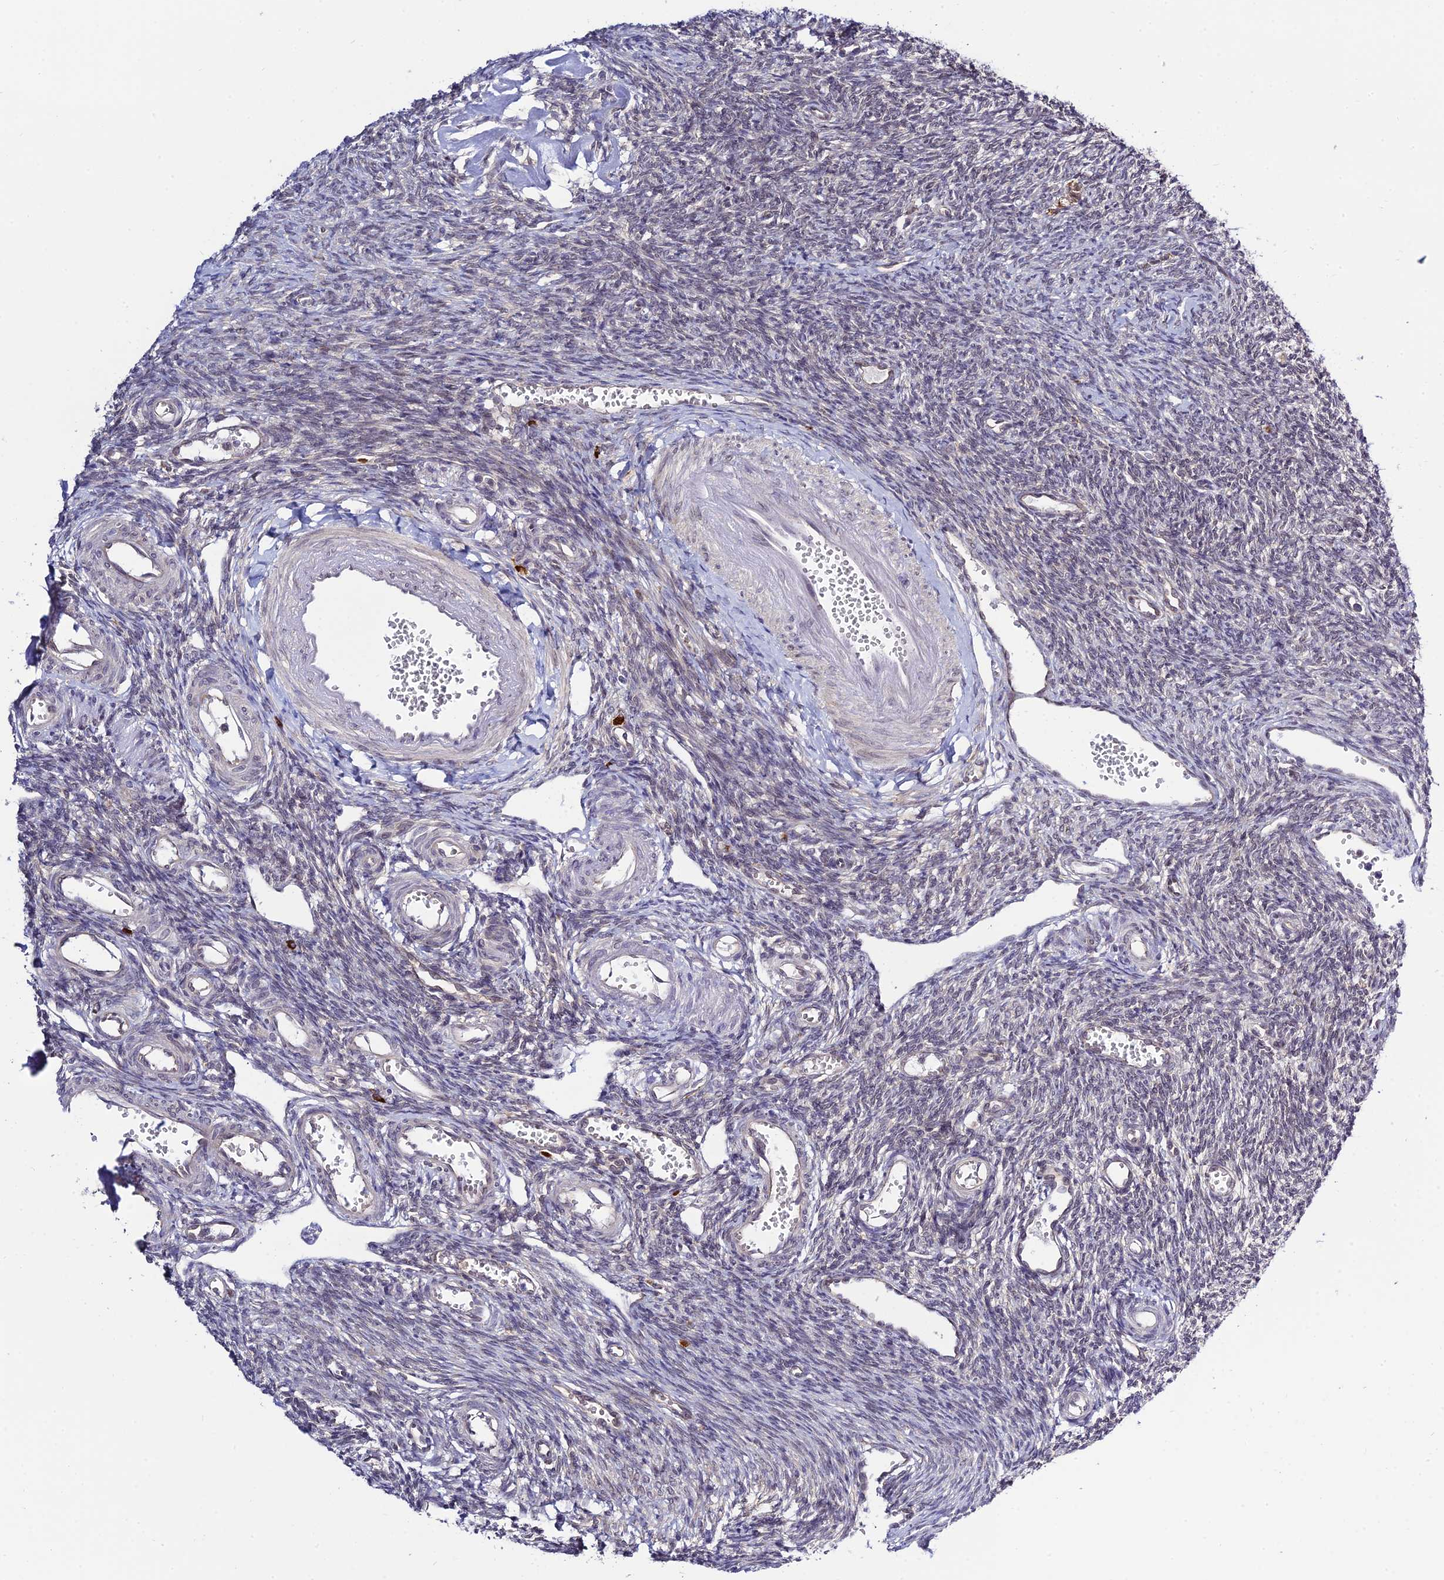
{"staining": {"intensity": "moderate", "quantity": ">75%", "location": "cytoplasmic/membranous,nuclear"}, "tissue": "ovary", "cell_type": "Follicle cells", "image_type": "normal", "snomed": [{"axis": "morphology", "description": "Normal tissue, NOS"}, {"axis": "morphology", "description": "Cyst, NOS"}, {"axis": "topography", "description": "Ovary"}], "caption": "High-power microscopy captured an immunohistochemistry (IHC) image of unremarkable ovary, revealing moderate cytoplasmic/membranous,nuclear positivity in about >75% of follicle cells. The staining is performed using DAB brown chromogen to label protein expression. The nuclei are counter-stained blue using hematoxylin.", "gene": "SKIC8", "patient": {"sex": "female", "age": 33}}